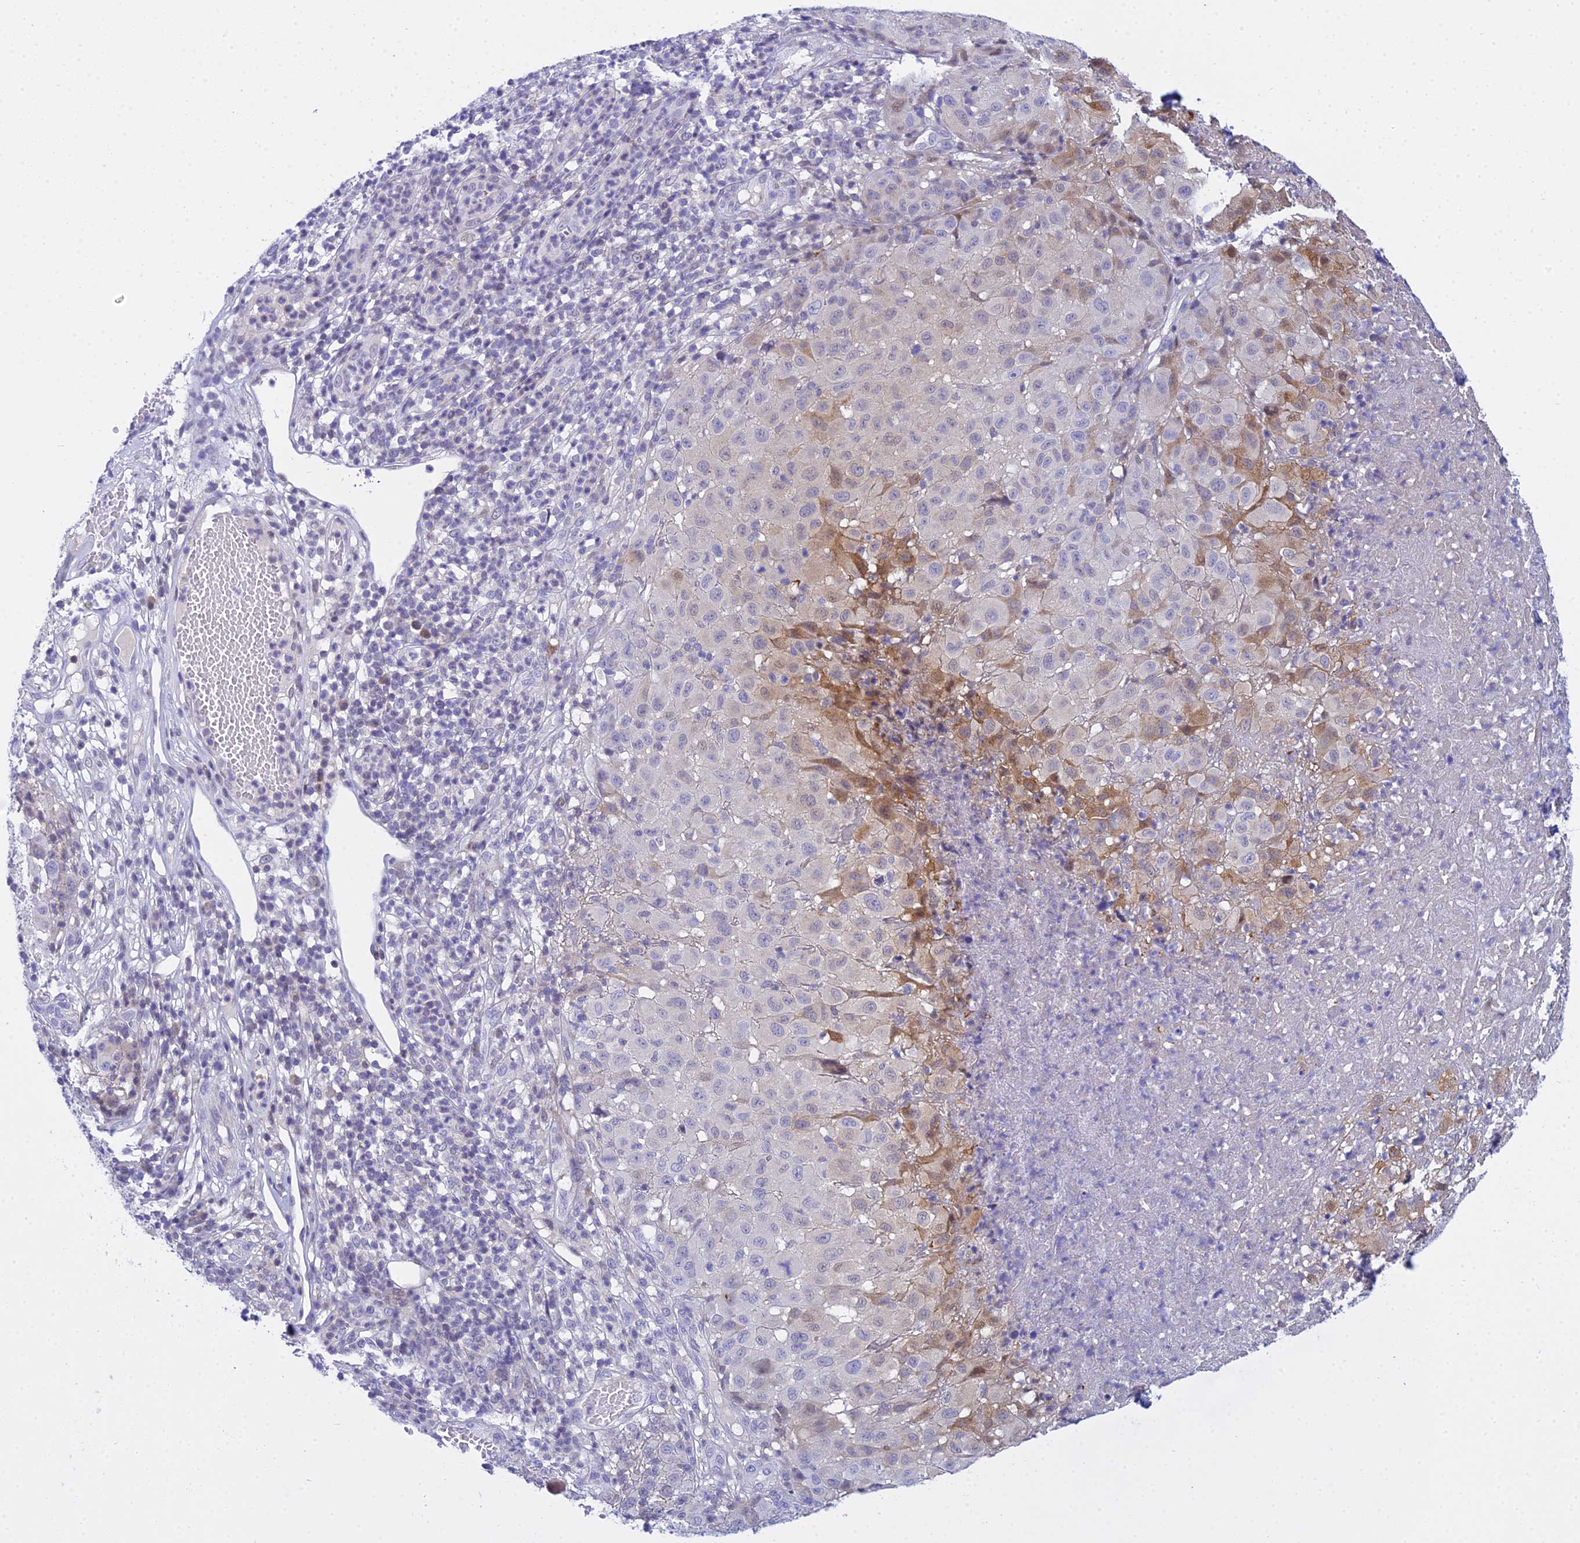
{"staining": {"intensity": "negative", "quantity": "none", "location": "none"}, "tissue": "melanoma", "cell_type": "Tumor cells", "image_type": "cancer", "snomed": [{"axis": "morphology", "description": "Malignant melanoma, NOS"}, {"axis": "topography", "description": "Skin"}], "caption": "IHC photomicrograph of neoplastic tissue: human melanoma stained with DAB reveals no significant protein expression in tumor cells.", "gene": "ZMIZ1", "patient": {"sex": "male", "age": 73}}